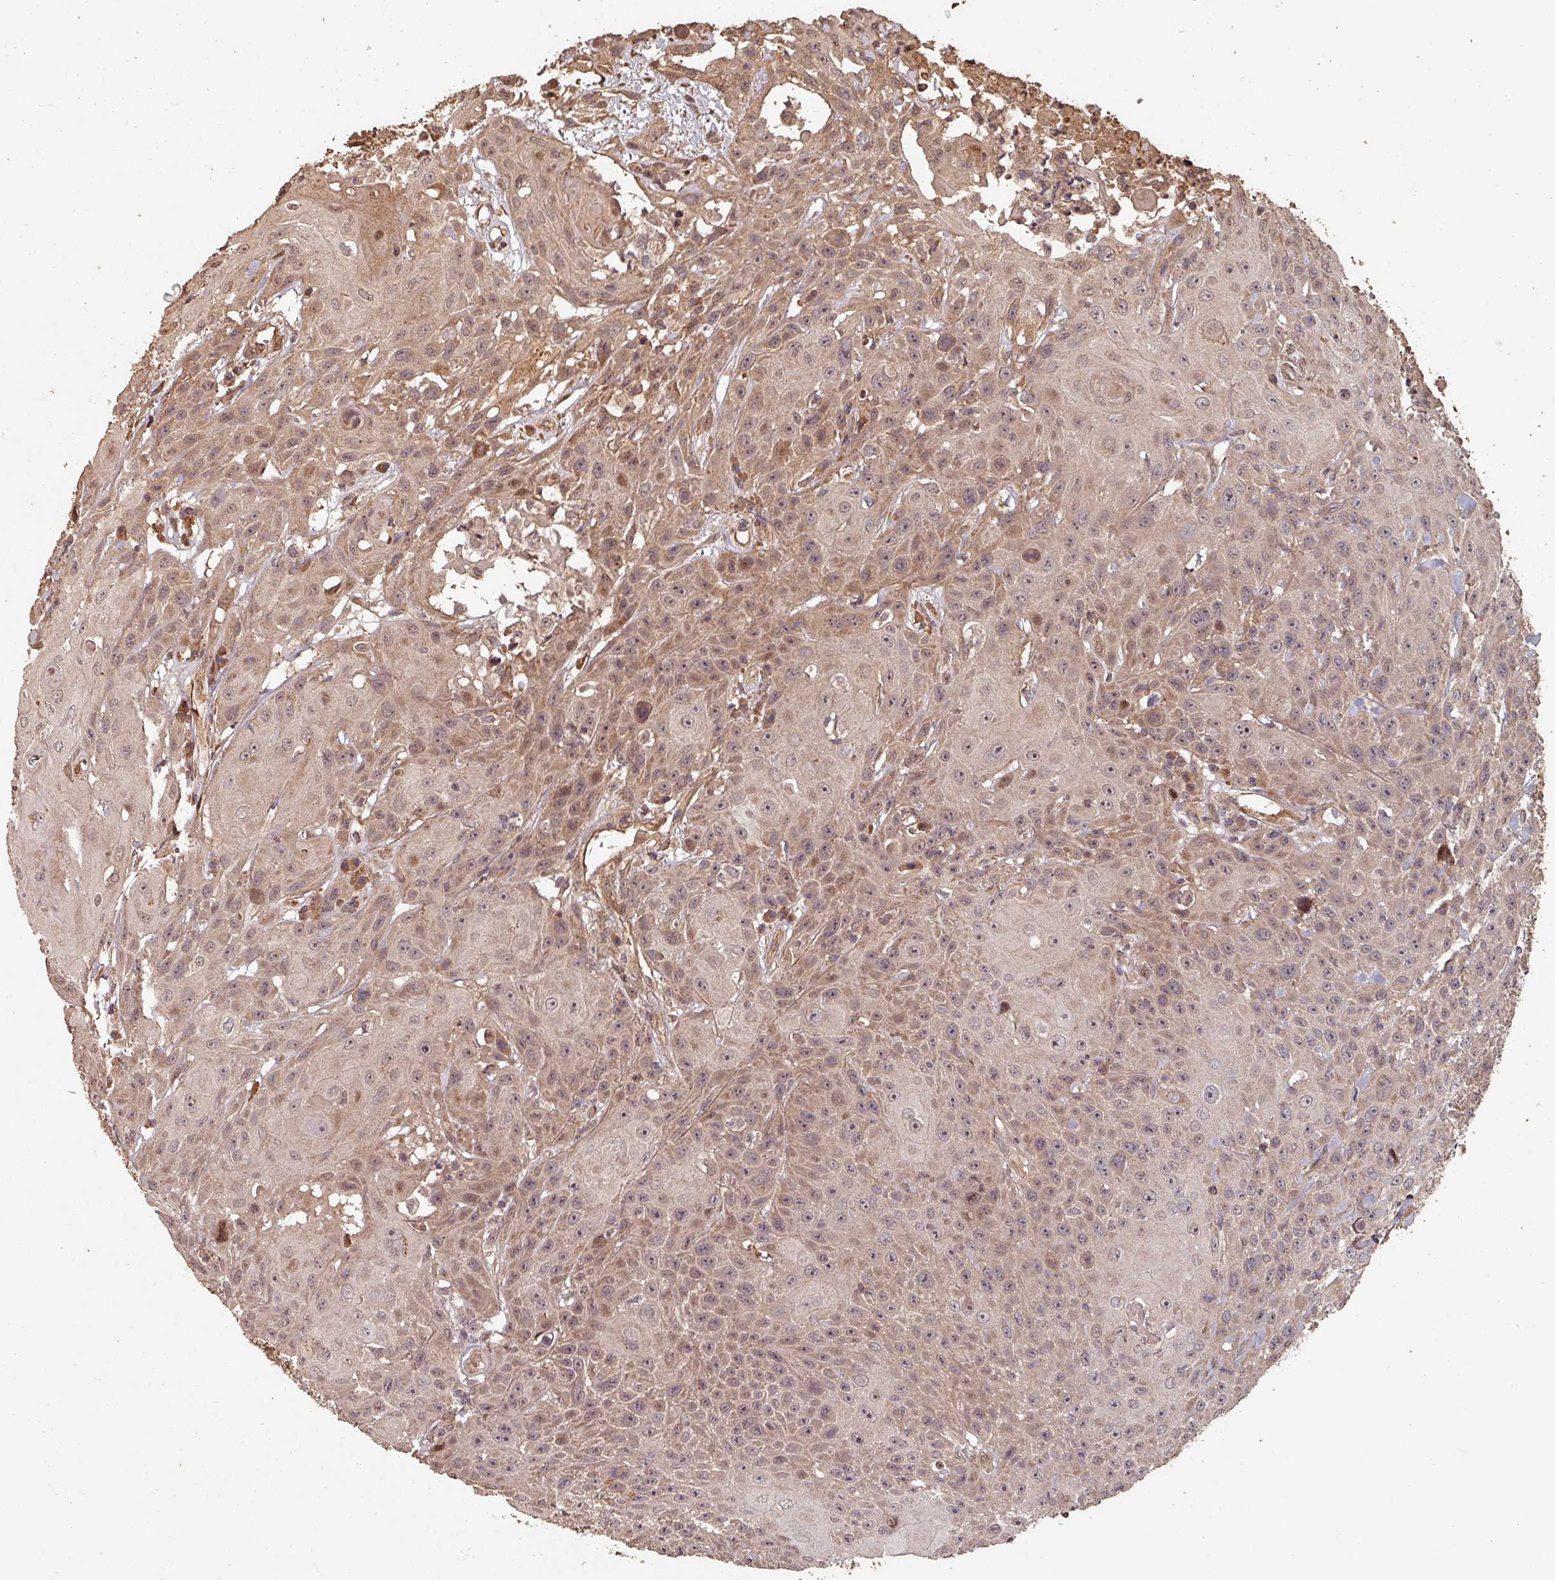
{"staining": {"intensity": "moderate", "quantity": ">75%", "location": "cytoplasmic/membranous,nuclear"}, "tissue": "head and neck cancer", "cell_type": "Tumor cells", "image_type": "cancer", "snomed": [{"axis": "morphology", "description": "Squamous cell carcinoma, NOS"}, {"axis": "topography", "description": "Skin"}, {"axis": "topography", "description": "Head-Neck"}], "caption": "IHC of human squamous cell carcinoma (head and neck) exhibits medium levels of moderate cytoplasmic/membranous and nuclear staining in approximately >75% of tumor cells.", "gene": "EID1", "patient": {"sex": "male", "age": 80}}